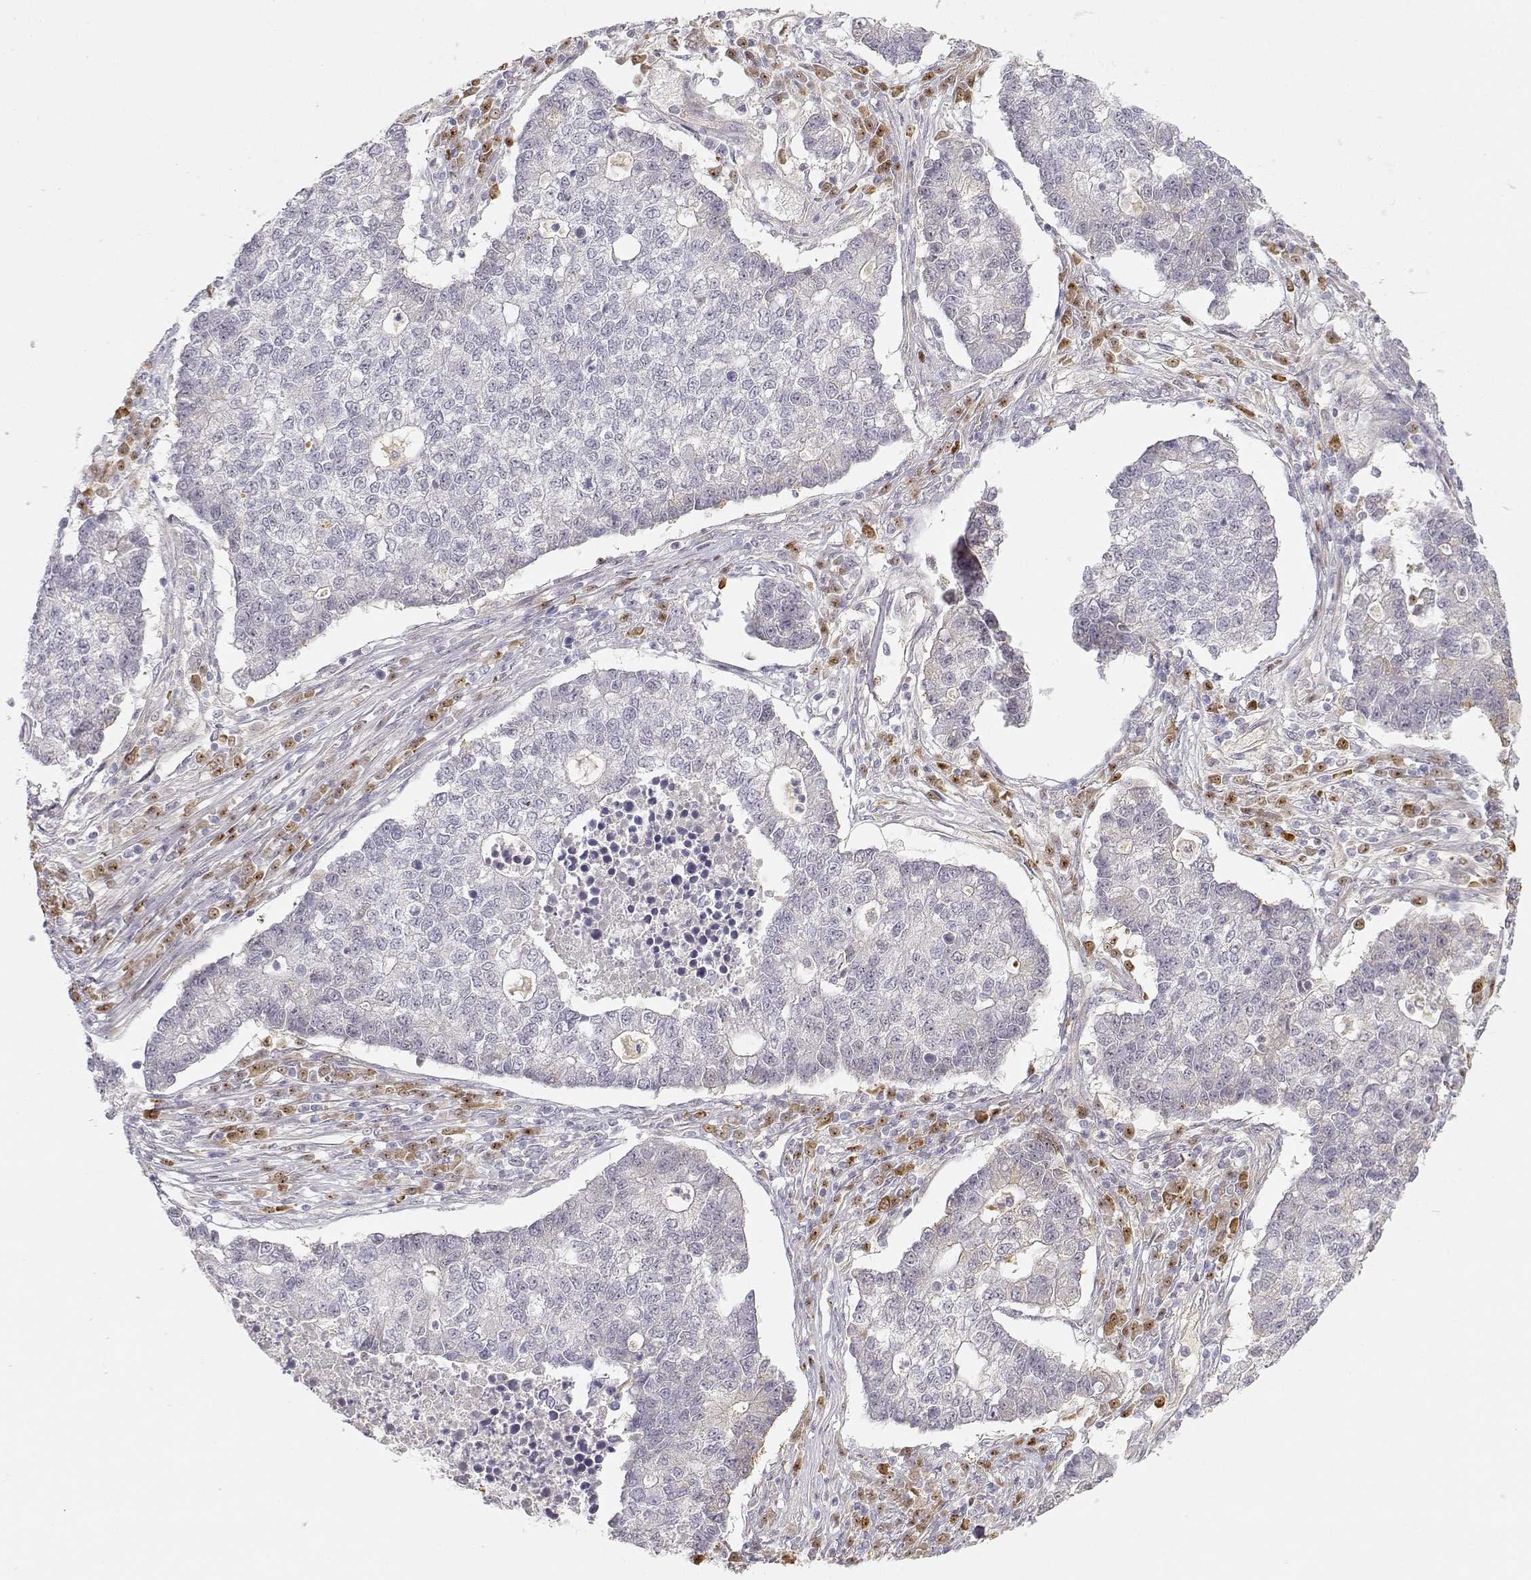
{"staining": {"intensity": "negative", "quantity": "none", "location": "none"}, "tissue": "lung cancer", "cell_type": "Tumor cells", "image_type": "cancer", "snomed": [{"axis": "morphology", "description": "Adenocarcinoma, NOS"}, {"axis": "topography", "description": "Lung"}], "caption": "Lung cancer was stained to show a protein in brown. There is no significant positivity in tumor cells.", "gene": "EAF2", "patient": {"sex": "male", "age": 57}}